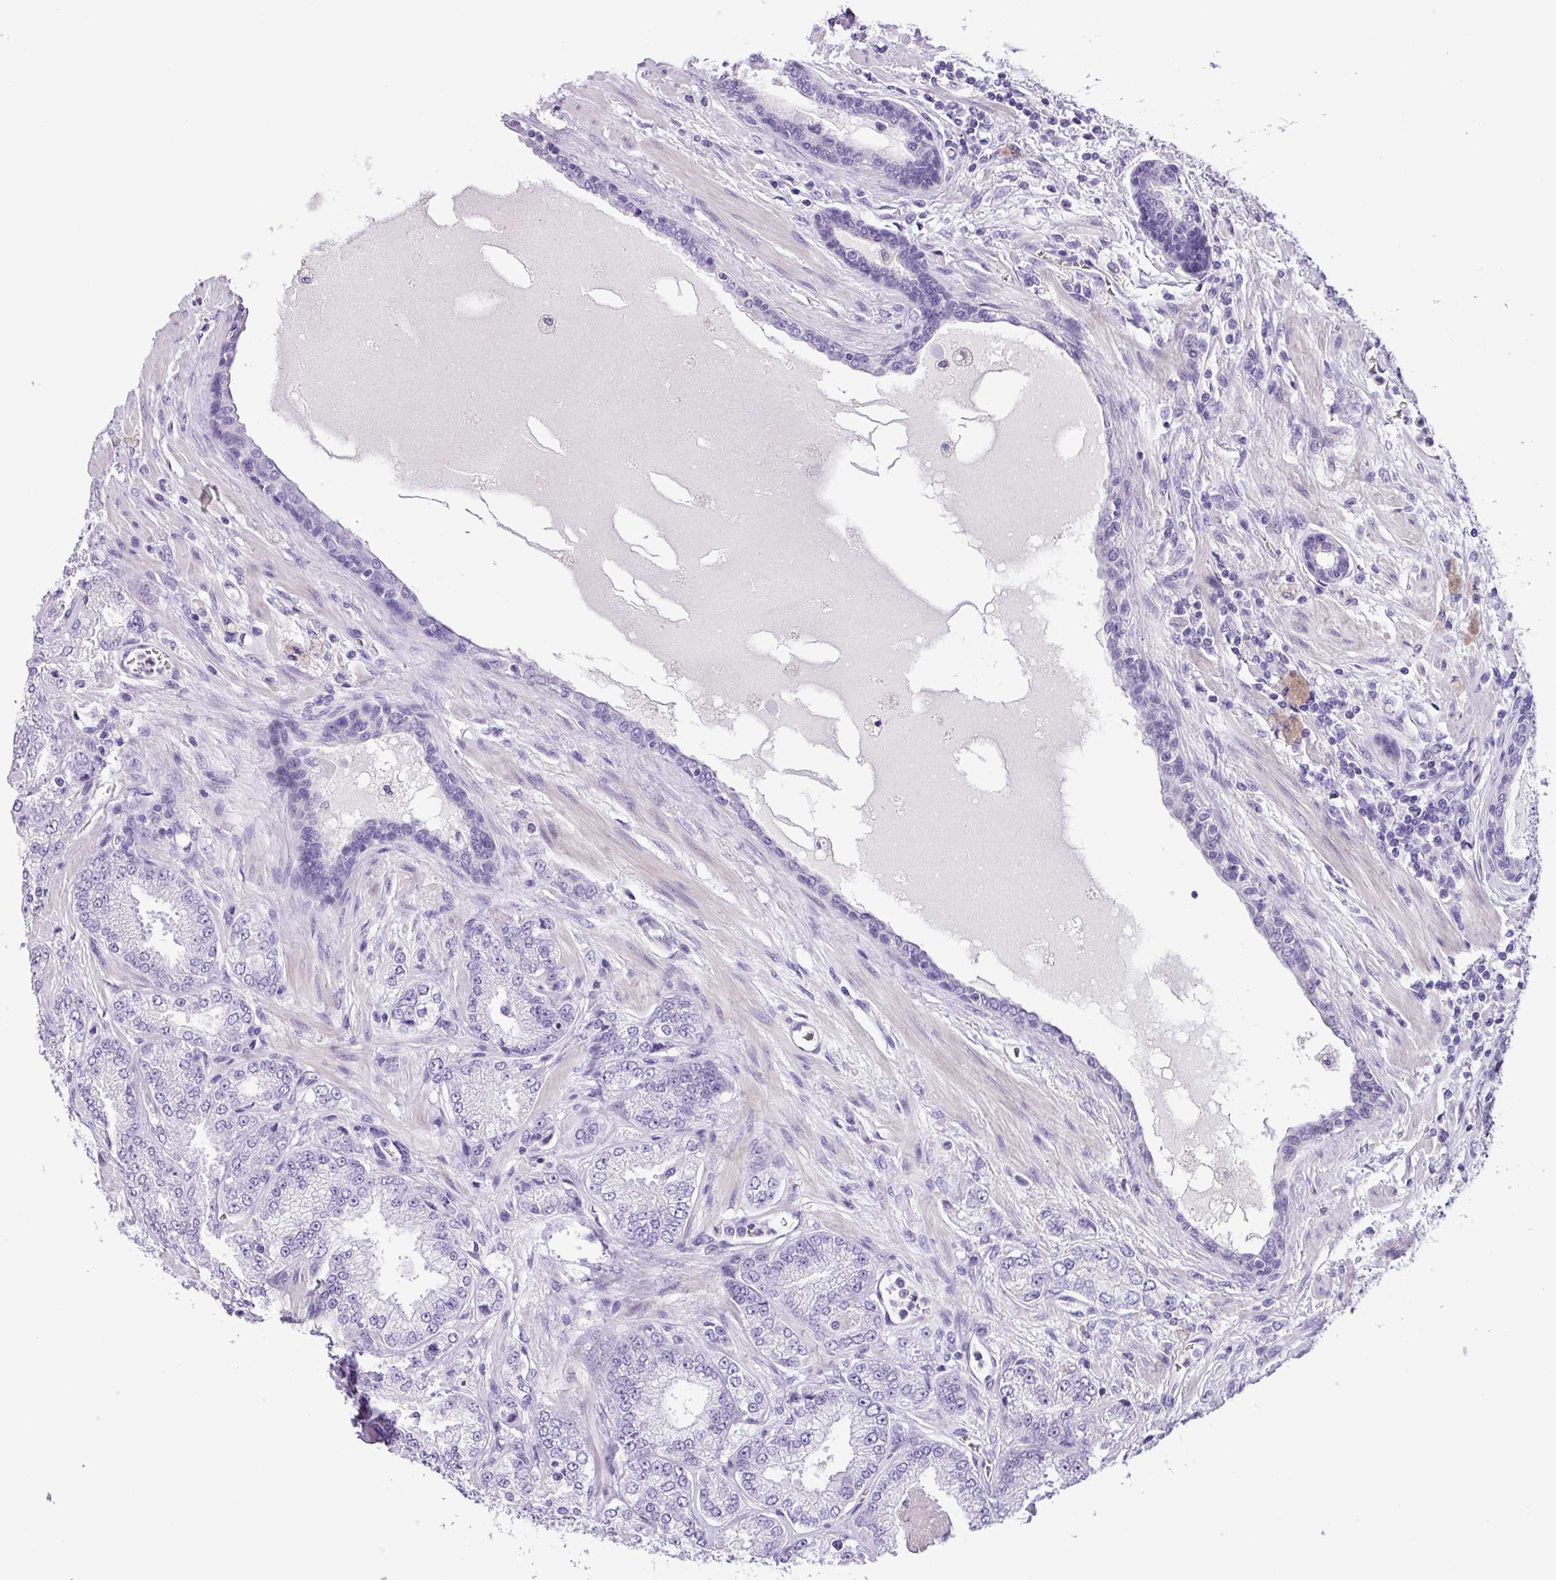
{"staining": {"intensity": "negative", "quantity": "none", "location": "none"}, "tissue": "prostate cancer", "cell_type": "Tumor cells", "image_type": "cancer", "snomed": [{"axis": "morphology", "description": "Adenocarcinoma, High grade"}, {"axis": "topography", "description": "Prostate"}], "caption": "Tumor cells are negative for brown protein staining in prostate cancer (adenocarcinoma (high-grade)).", "gene": "CYSTM1", "patient": {"sex": "male", "age": 68}}